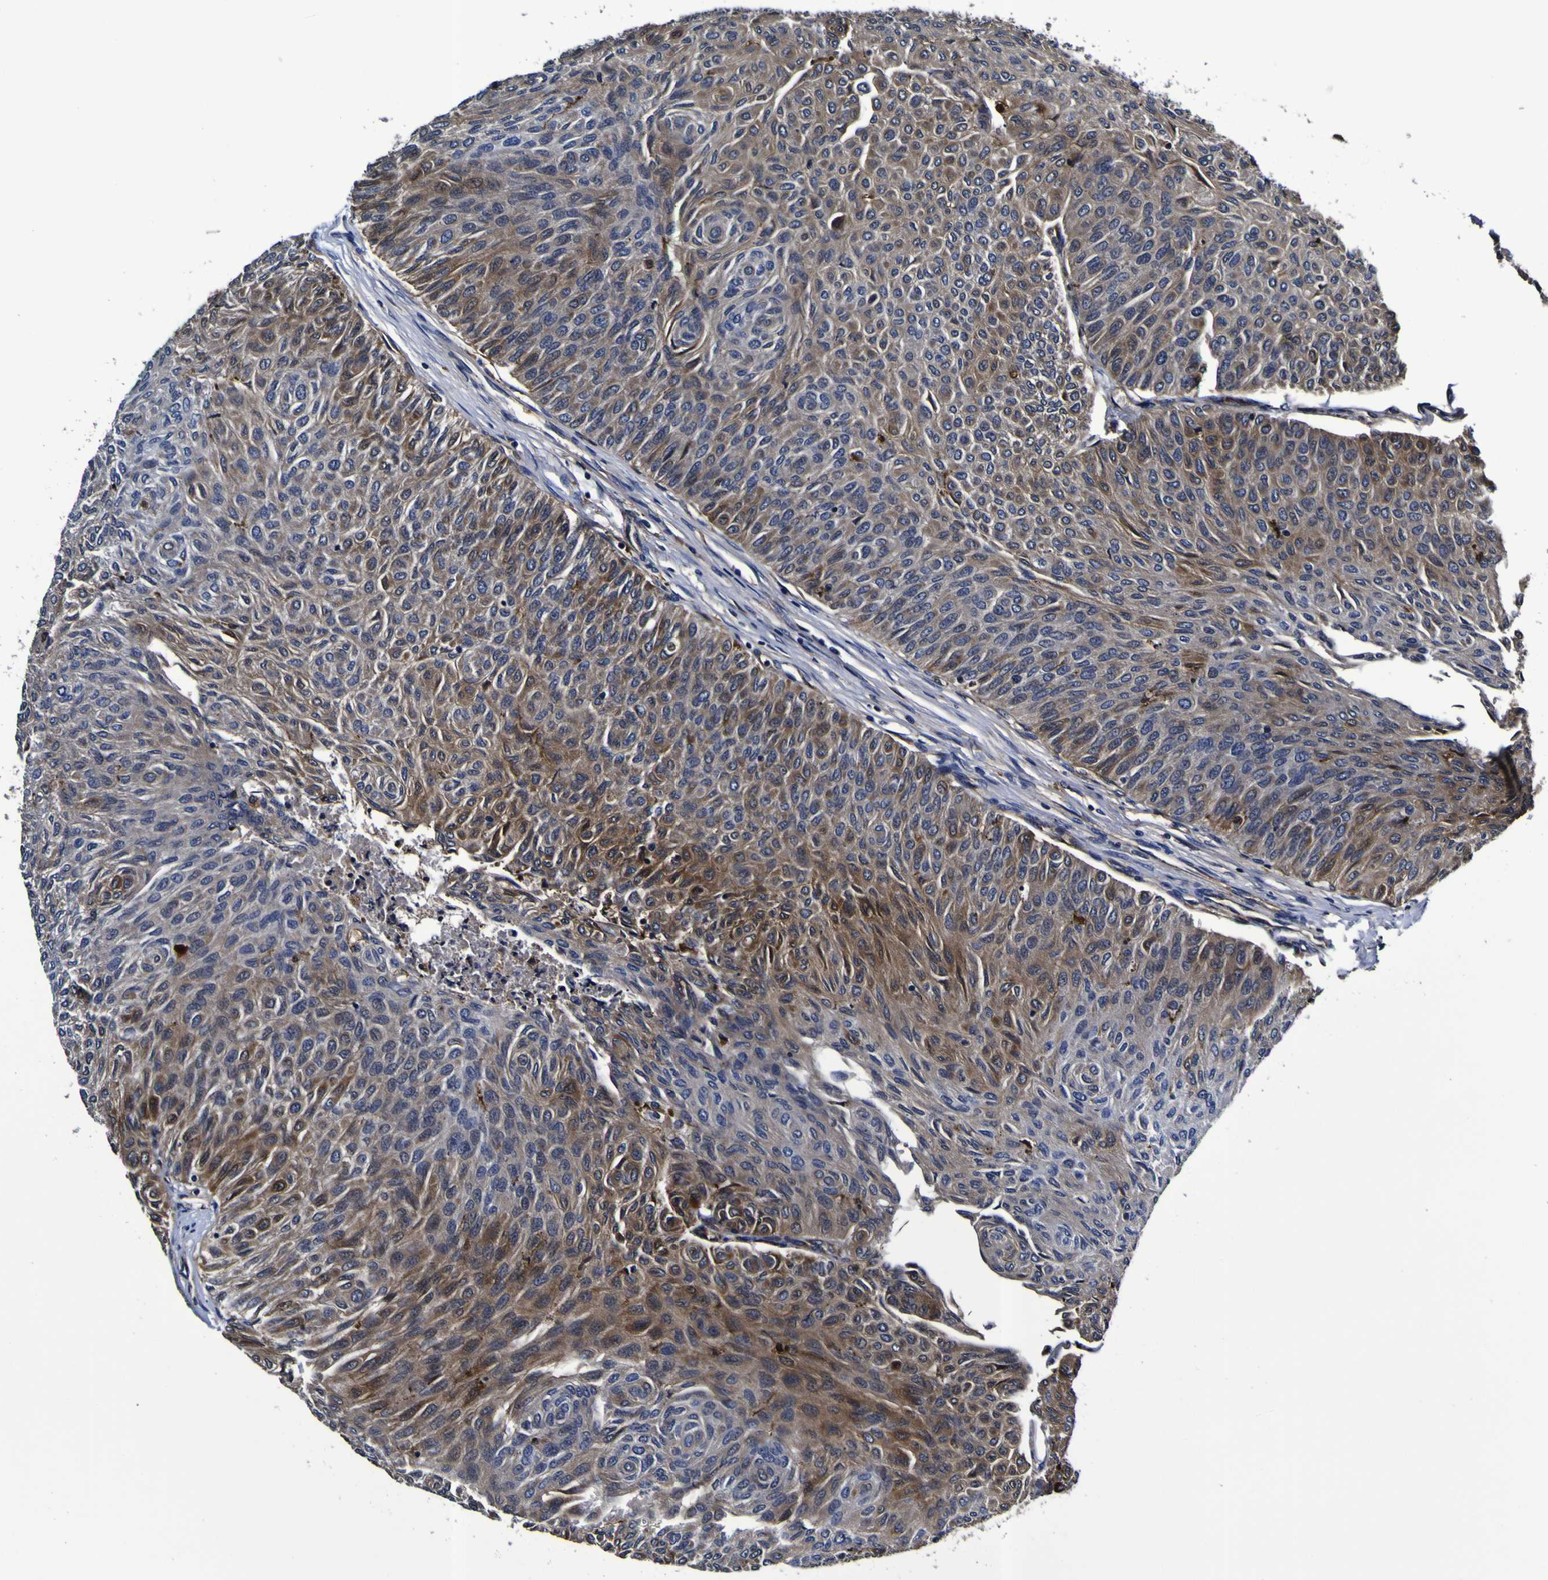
{"staining": {"intensity": "weak", "quantity": "25%-75%", "location": "cytoplasmic/membranous"}, "tissue": "urothelial cancer", "cell_type": "Tumor cells", "image_type": "cancer", "snomed": [{"axis": "morphology", "description": "Urothelial carcinoma, Low grade"}, {"axis": "topography", "description": "Urinary bladder"}], "caption": "Low-grade urothelial carcinoma stained with DAB (3,3'-diaminobenzidine) IHC demonstrates low levels of weak cytoplasmic/membranous expression in about 25%-75% of tumor cells.", "gene": "GPX1", "patient": {"sex": "male", "age": 78}}